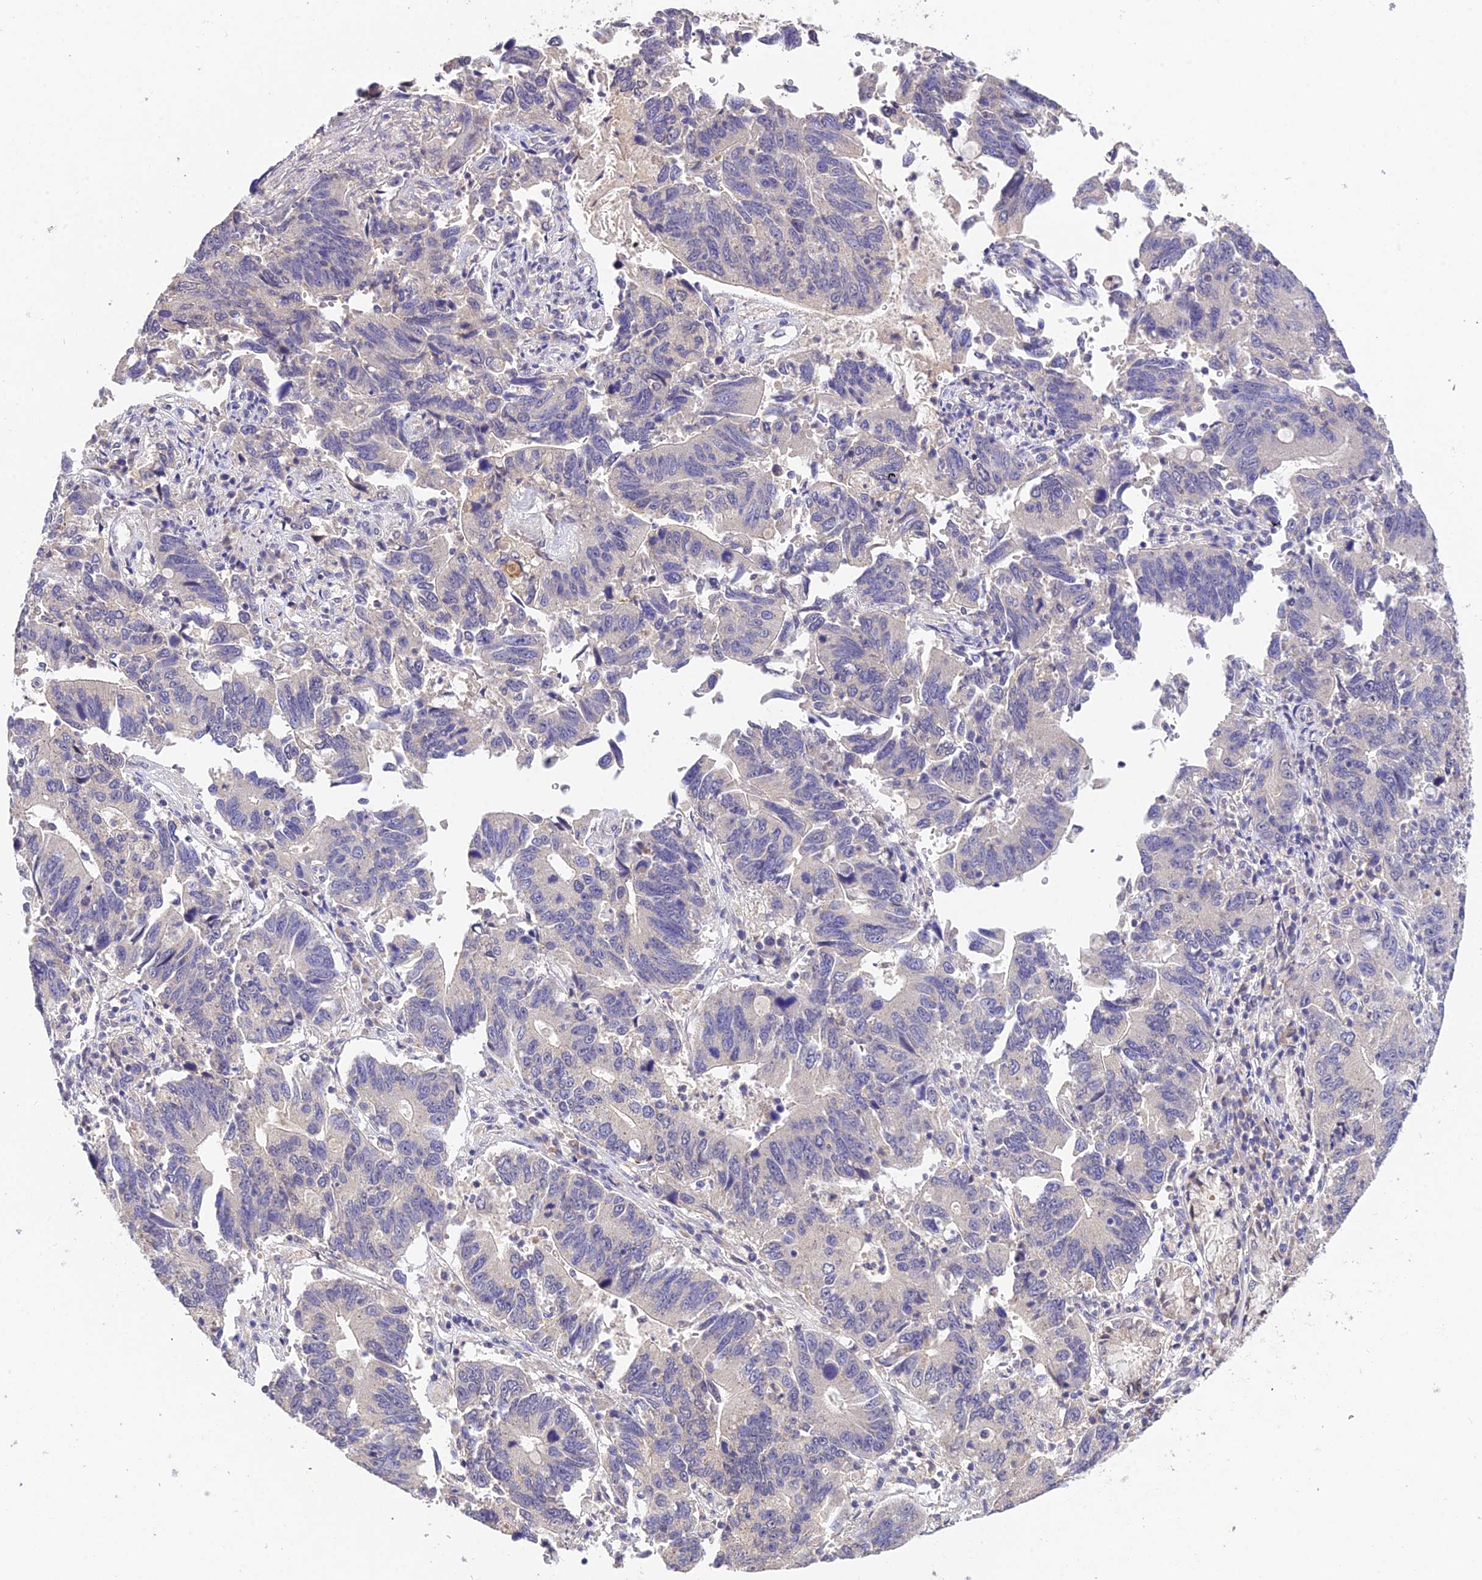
{"staining": {"intensity": "negative", "quantity": "none", "location": "none"}, "tissue": "stomach cancer", "cell_type": "Tumor cells", "image_type": "cancer", "snomed": [{"axis": "morphology", "description": "Adenocarcinoma, NOS"}, {"axis": "topography", "description": "Stomach"}], "caption": "IHC histopathology image of neoplastic tissue: stomach cancer (adenocarcinoma) stained with DAB (3,3'-diaminobenzidine) displays no significant protein expression in tumor cells.", "gene": "PGK1", "patient": {"sex": "male", "age": 59}}